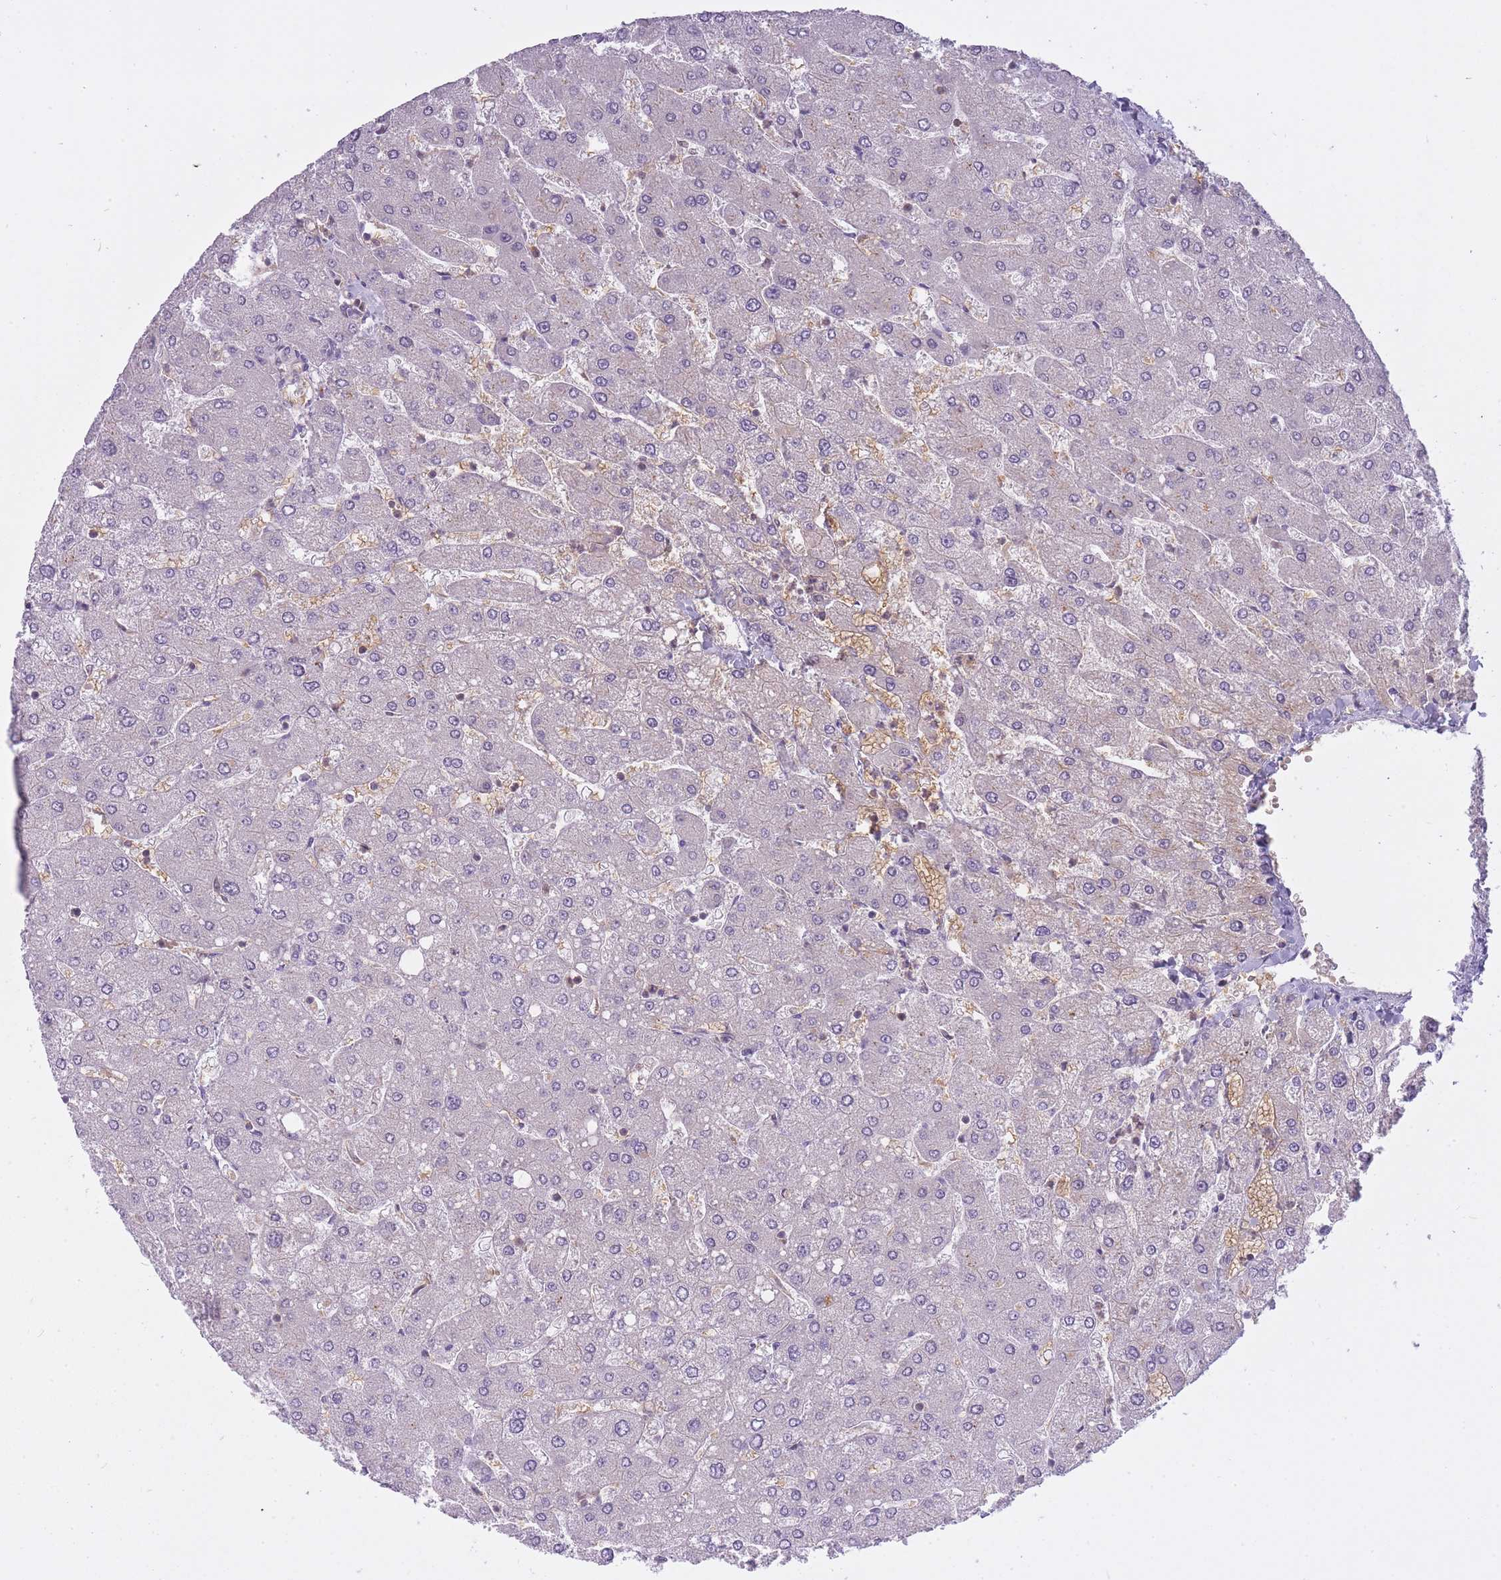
{"staining": {"intensity": "negative", "quantity": "none", "location": "none"}, "tissue": "liver", "cell_type": "Cholangiocytes", "image_type": "normal", "snomed": [{"axis": "morphology", "description": "Normal tissue, NOS"}, {"axis": "topography", "description": "Liver"}], "caption": "Immunohistochemical staining of benign liver exhibits no significant positivity in cholangiocytes.", "gene": "CXorf38", "patient": {"sex": "male", "age": 55}}